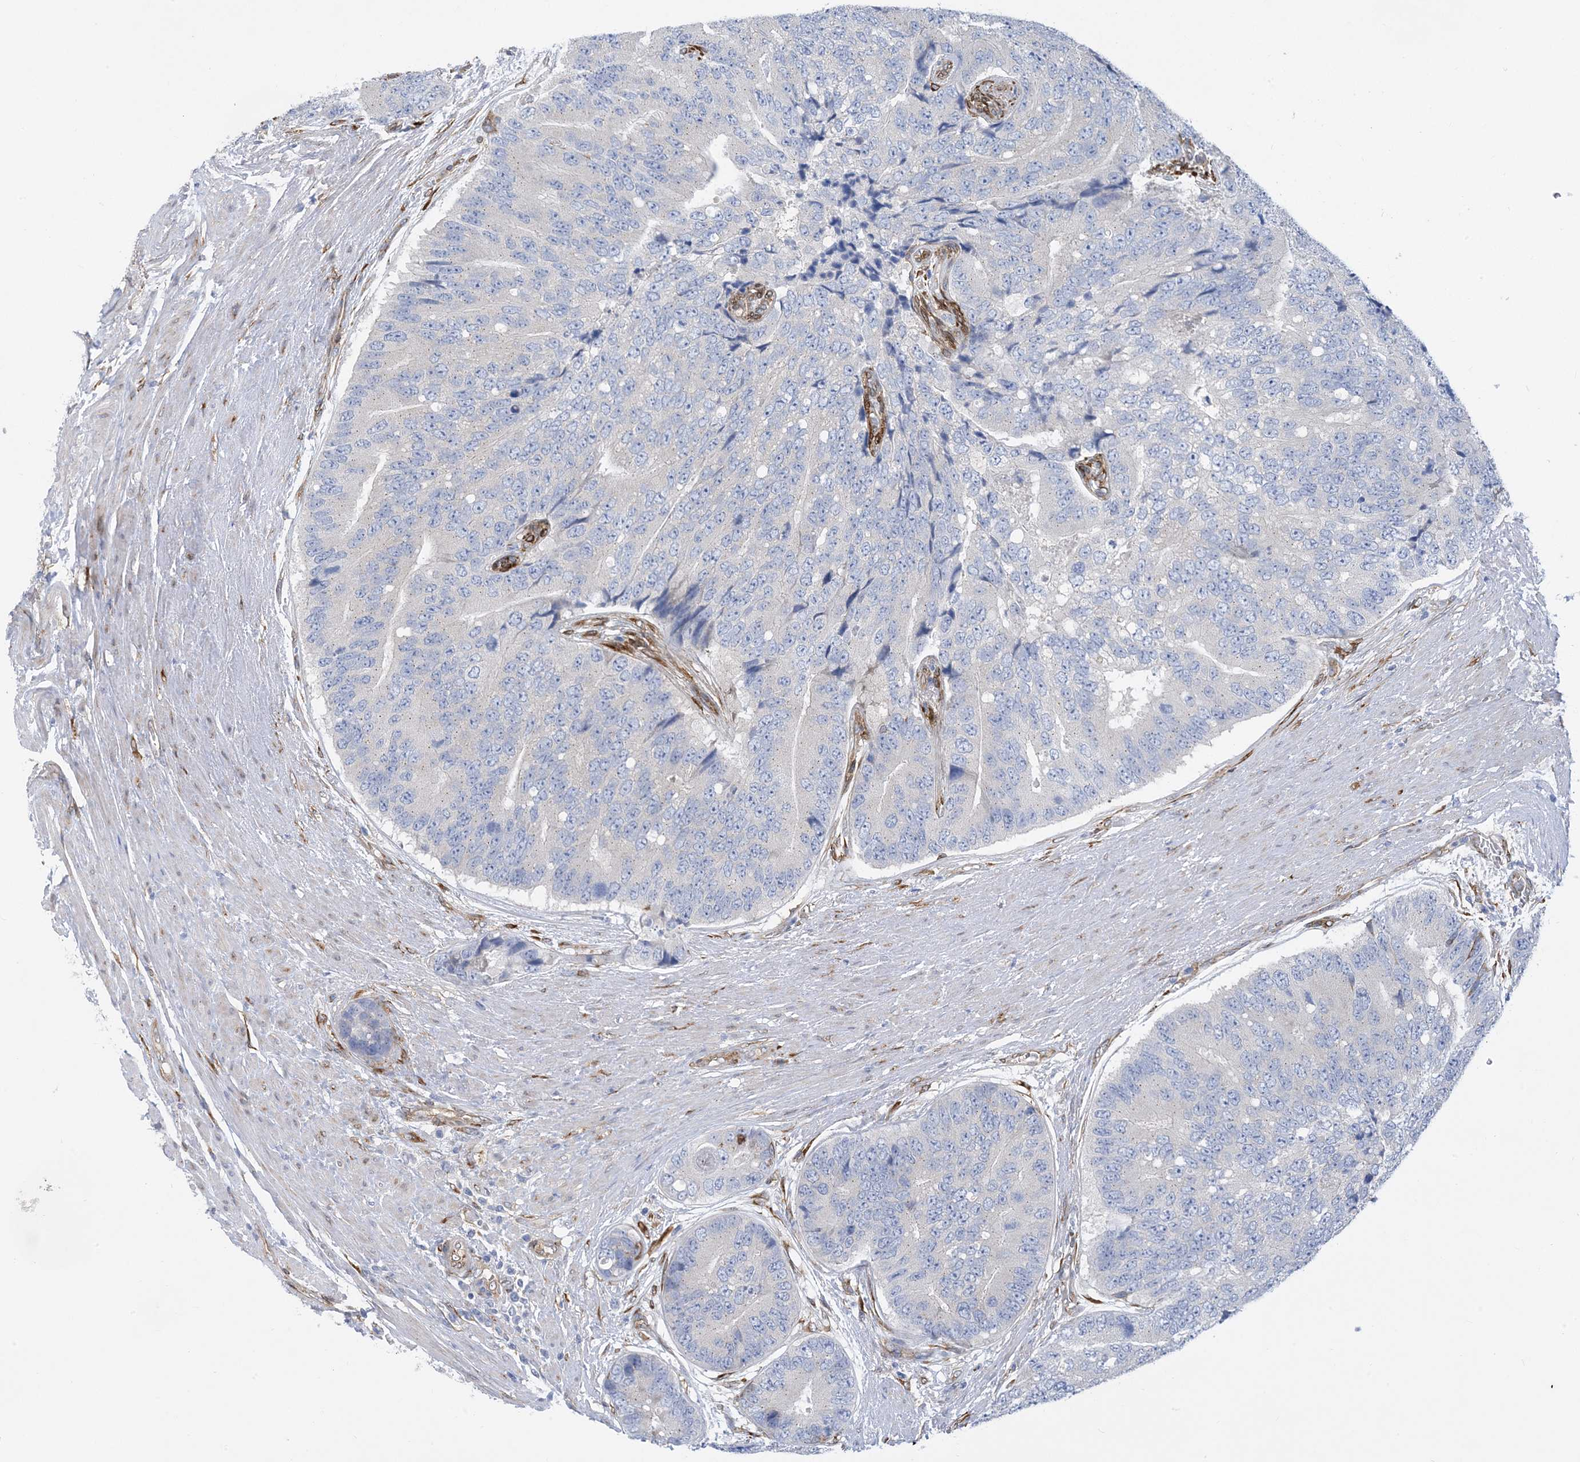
{"staining": {"intensity": "negative", "quantity": "none", "location": "none"}, "tissue": "prostate cancer", "cell_type": "Tumor cells", "image_type": "cancer", "snomed": [{"axis": "morphology", "description": "Adenocarcinoma, High grade"}, {"axis": "topography", "description": "Prostate"}], "caption": "Tumor cells are negative for brown protein staining in prostate cancer. Nuclei are stained in blue.", "gene": "RBMS3", "patient": {"sex": "male", "age": 70}}